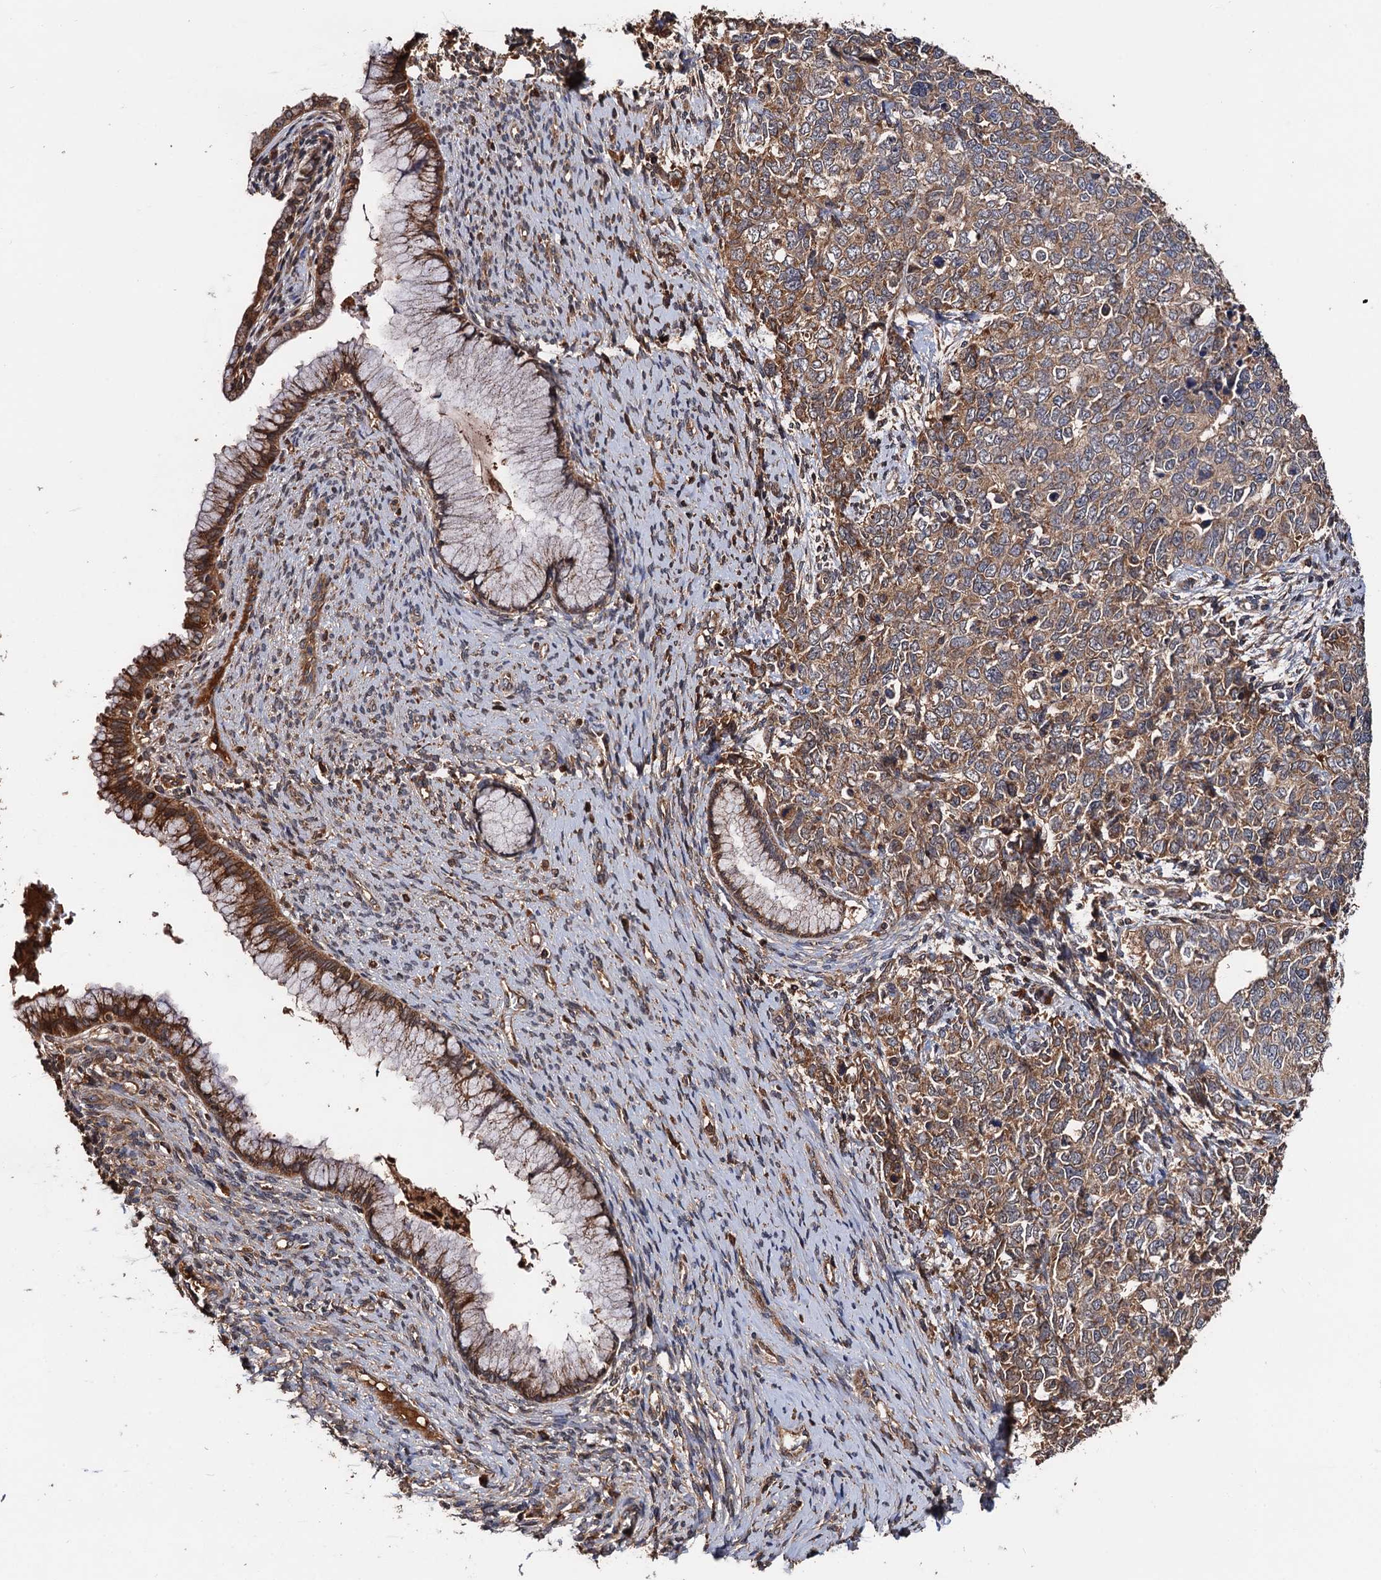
{"staining": {"intensity": "moderate", "quantity": ">75%", "location": "cytoplasmic/membranous"}, "tissue": "cervical cancer", "cell_type": "Tumor cells", "image_type": "cancer", "snomed": [{"axis": "morphology", "description": "Squamous cell carcinoma, NOS"}, {"axis": "topography", "description": "Cervix"}], "caption": "Moderate cytoplasmic/membranous expression is identified in about >75% of tumor cells in cervical squamous cell carcinoma.", "gene": "RGS11", "patient": {"sex": "female", "age": 63}}